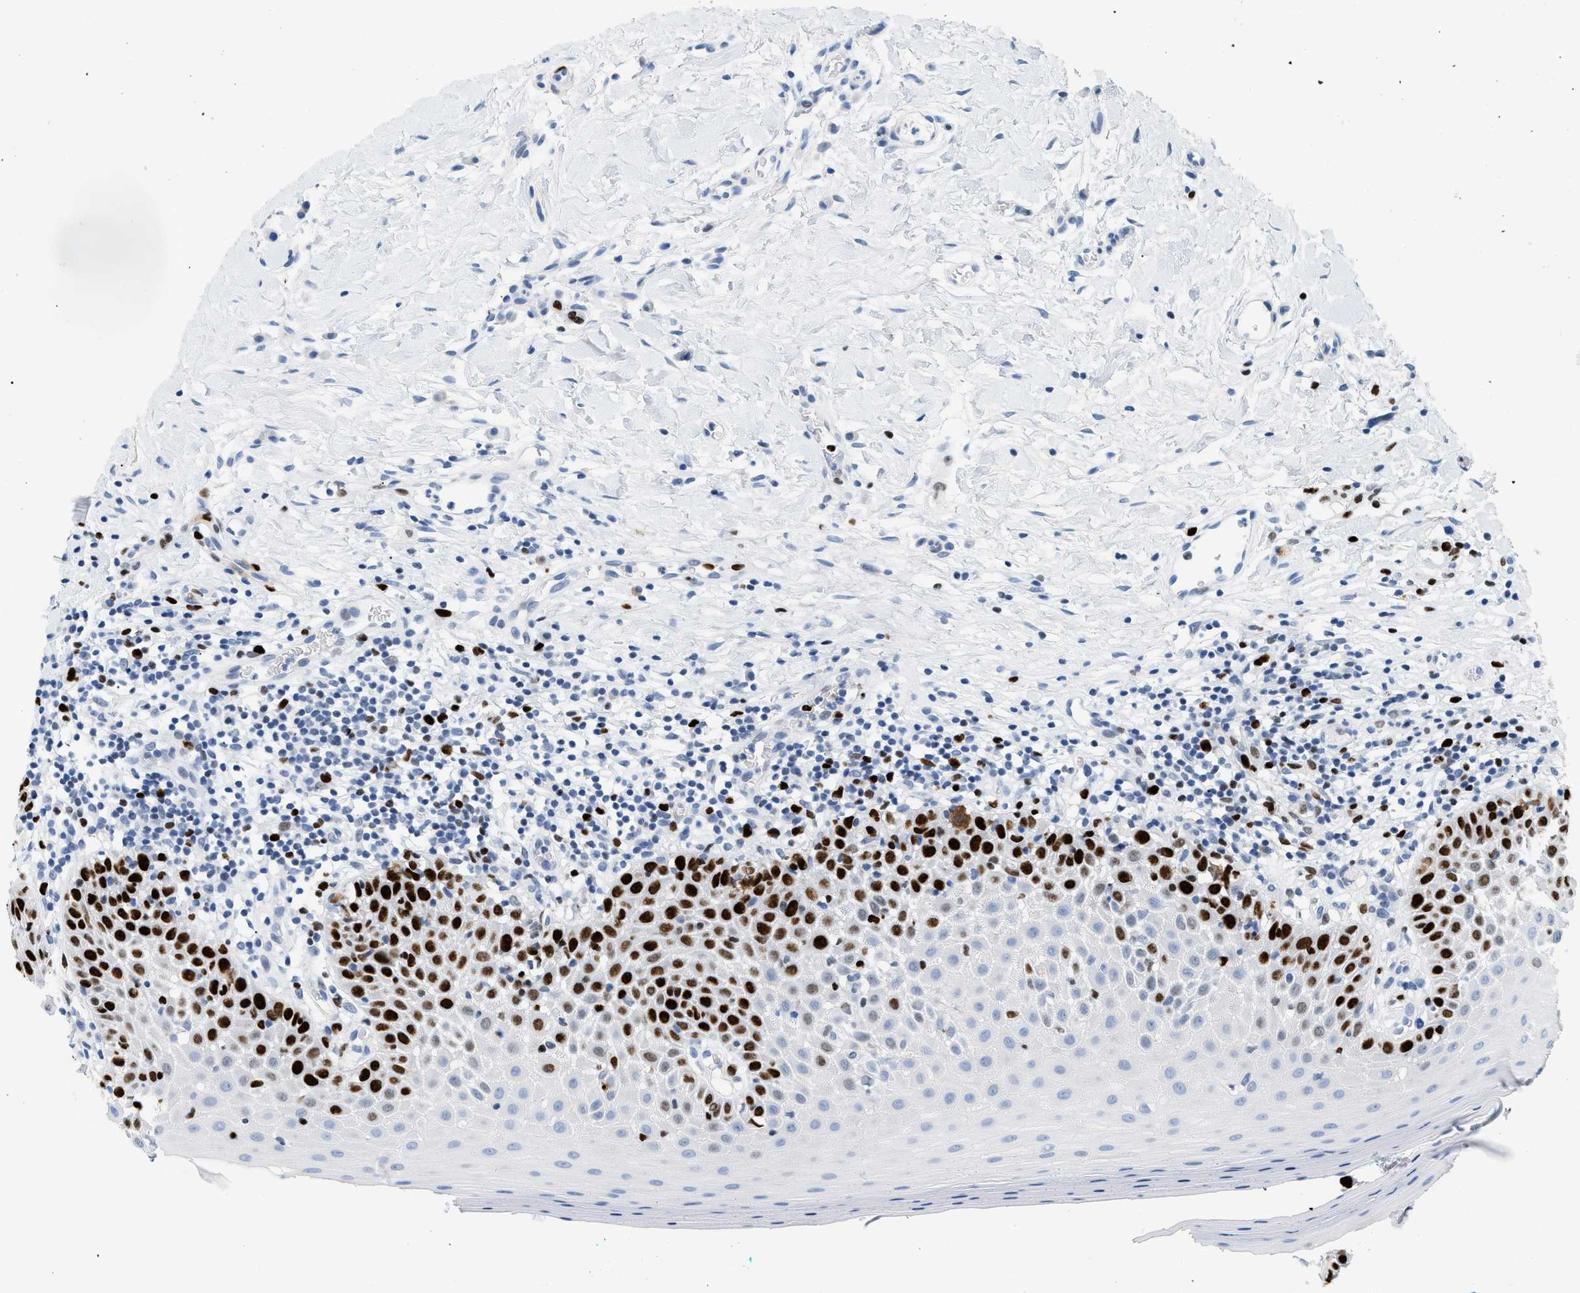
{"staining": {"intensity": "strong", "quantity": "25%-75%", "location": "nuclear"}, "tissue": "oral mucosa", "cell_type": "Squamous epithelial cells", "image_type": "normal", "snomed": [{"axis": "morphology", "description": "Normal tissue, NOS"}, {"axis": "topography", "description": "Skeletal muscle"}, {"axis": "topography", "description": "Oral tissue"}], "caption": "The image demonstrates staining of unremarkable oral mucosa, revealing strong nuclear protein staining (brown color) within squamous epithelial cells. (DAB (3,3'-diaminobenzidine) IHC, brown staining for protein, blue staining for nuclei).", "gene": "MCM7", "patient": {"sex": "male", "age": 58}}